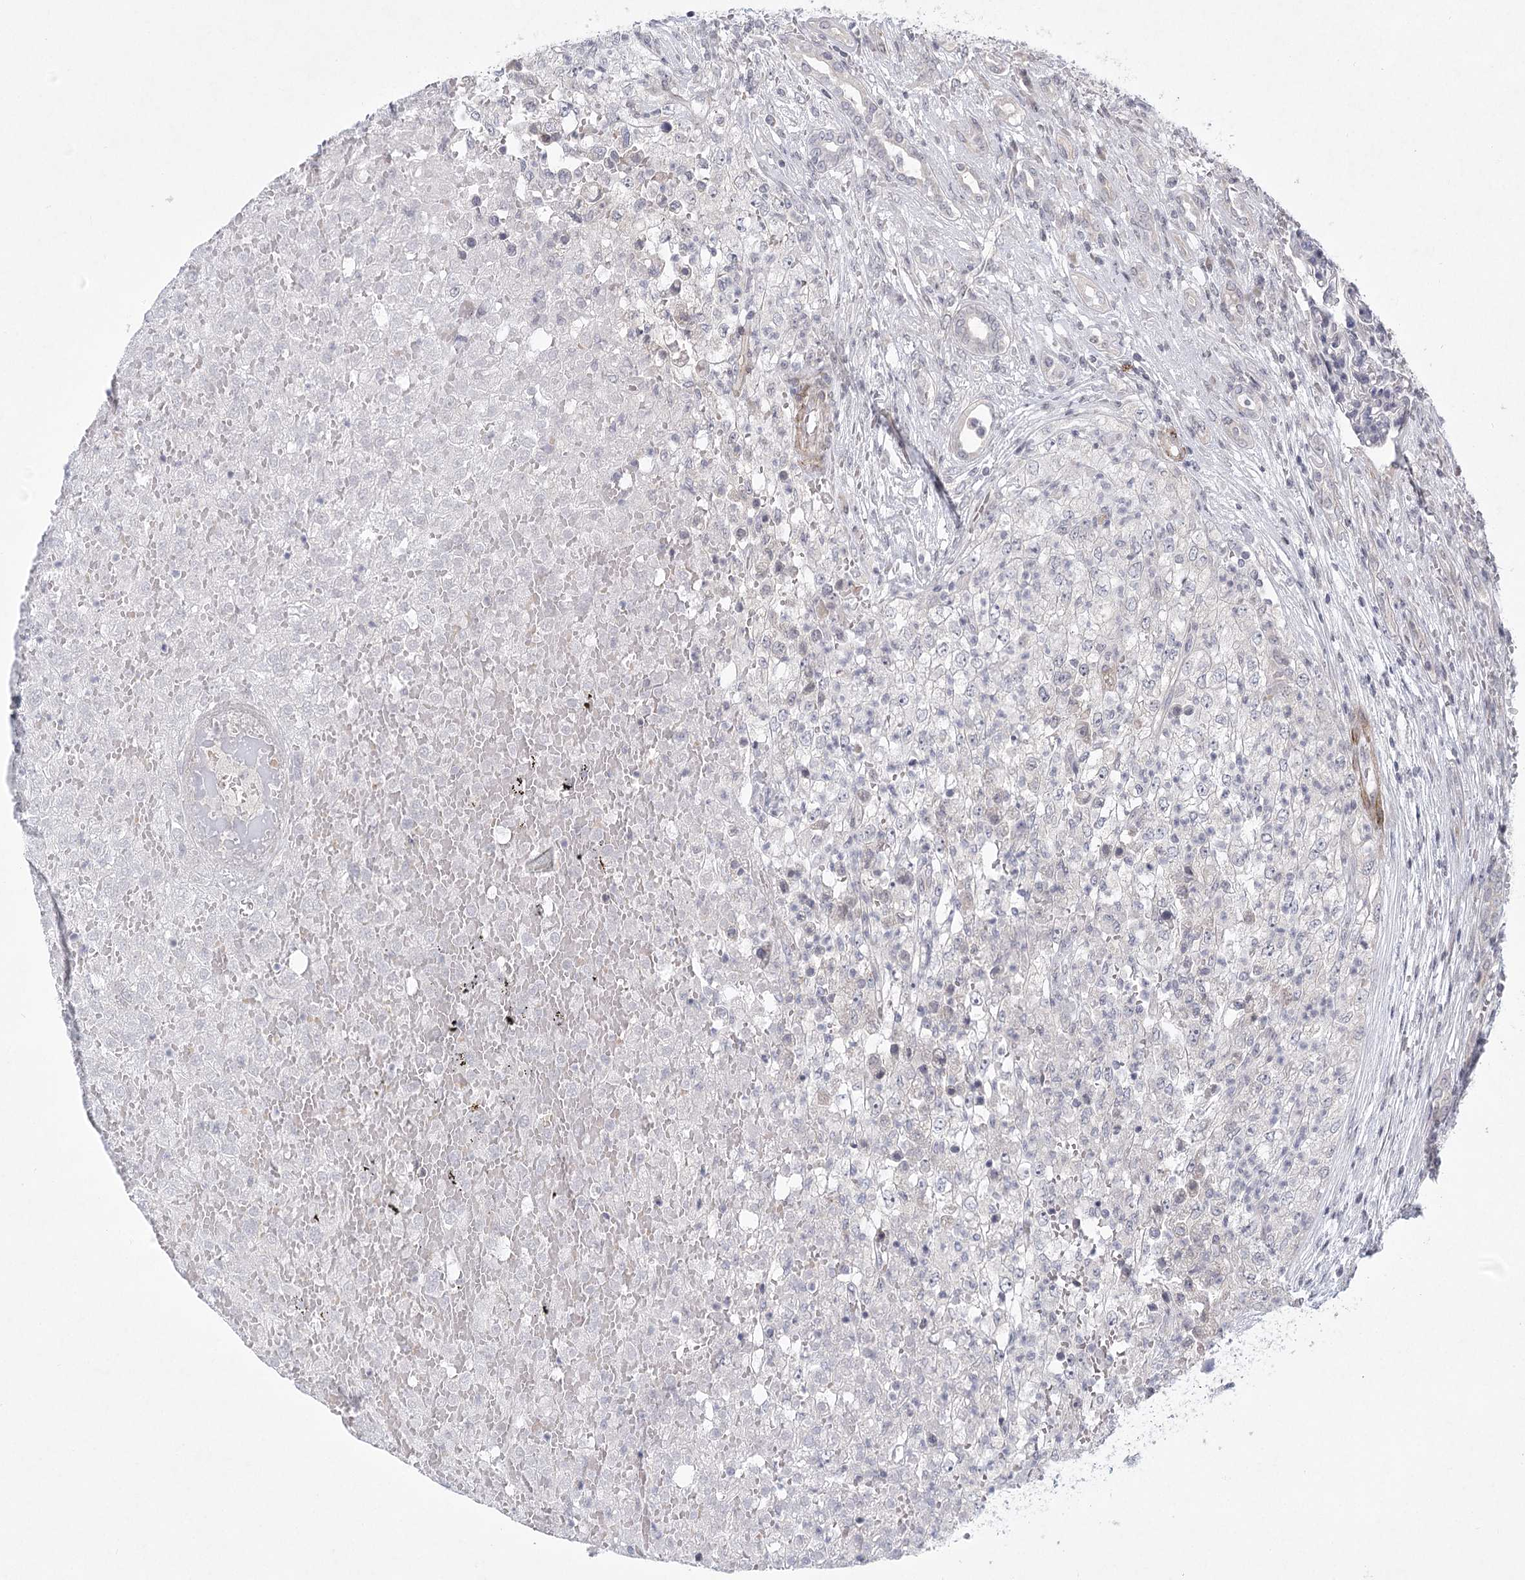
{"staining": {"intensity": "negative", "quantity": "none", "location": "none"}, "tissue": "renal cancer", "cell_type": "Tumor cells", "image_type": "cancer", "snomed": [{"axis": "morphology", "description": "Adenocarcinoma, NOS"}, {"axis": "topography", "description": "Kidney"}], "caption": "Immunohistochemistry of renal adenocarcinoma demonstrates no staining in tumor cells.", "gene": "MEPE", "patient": {"sex": "female", "age": 54}}